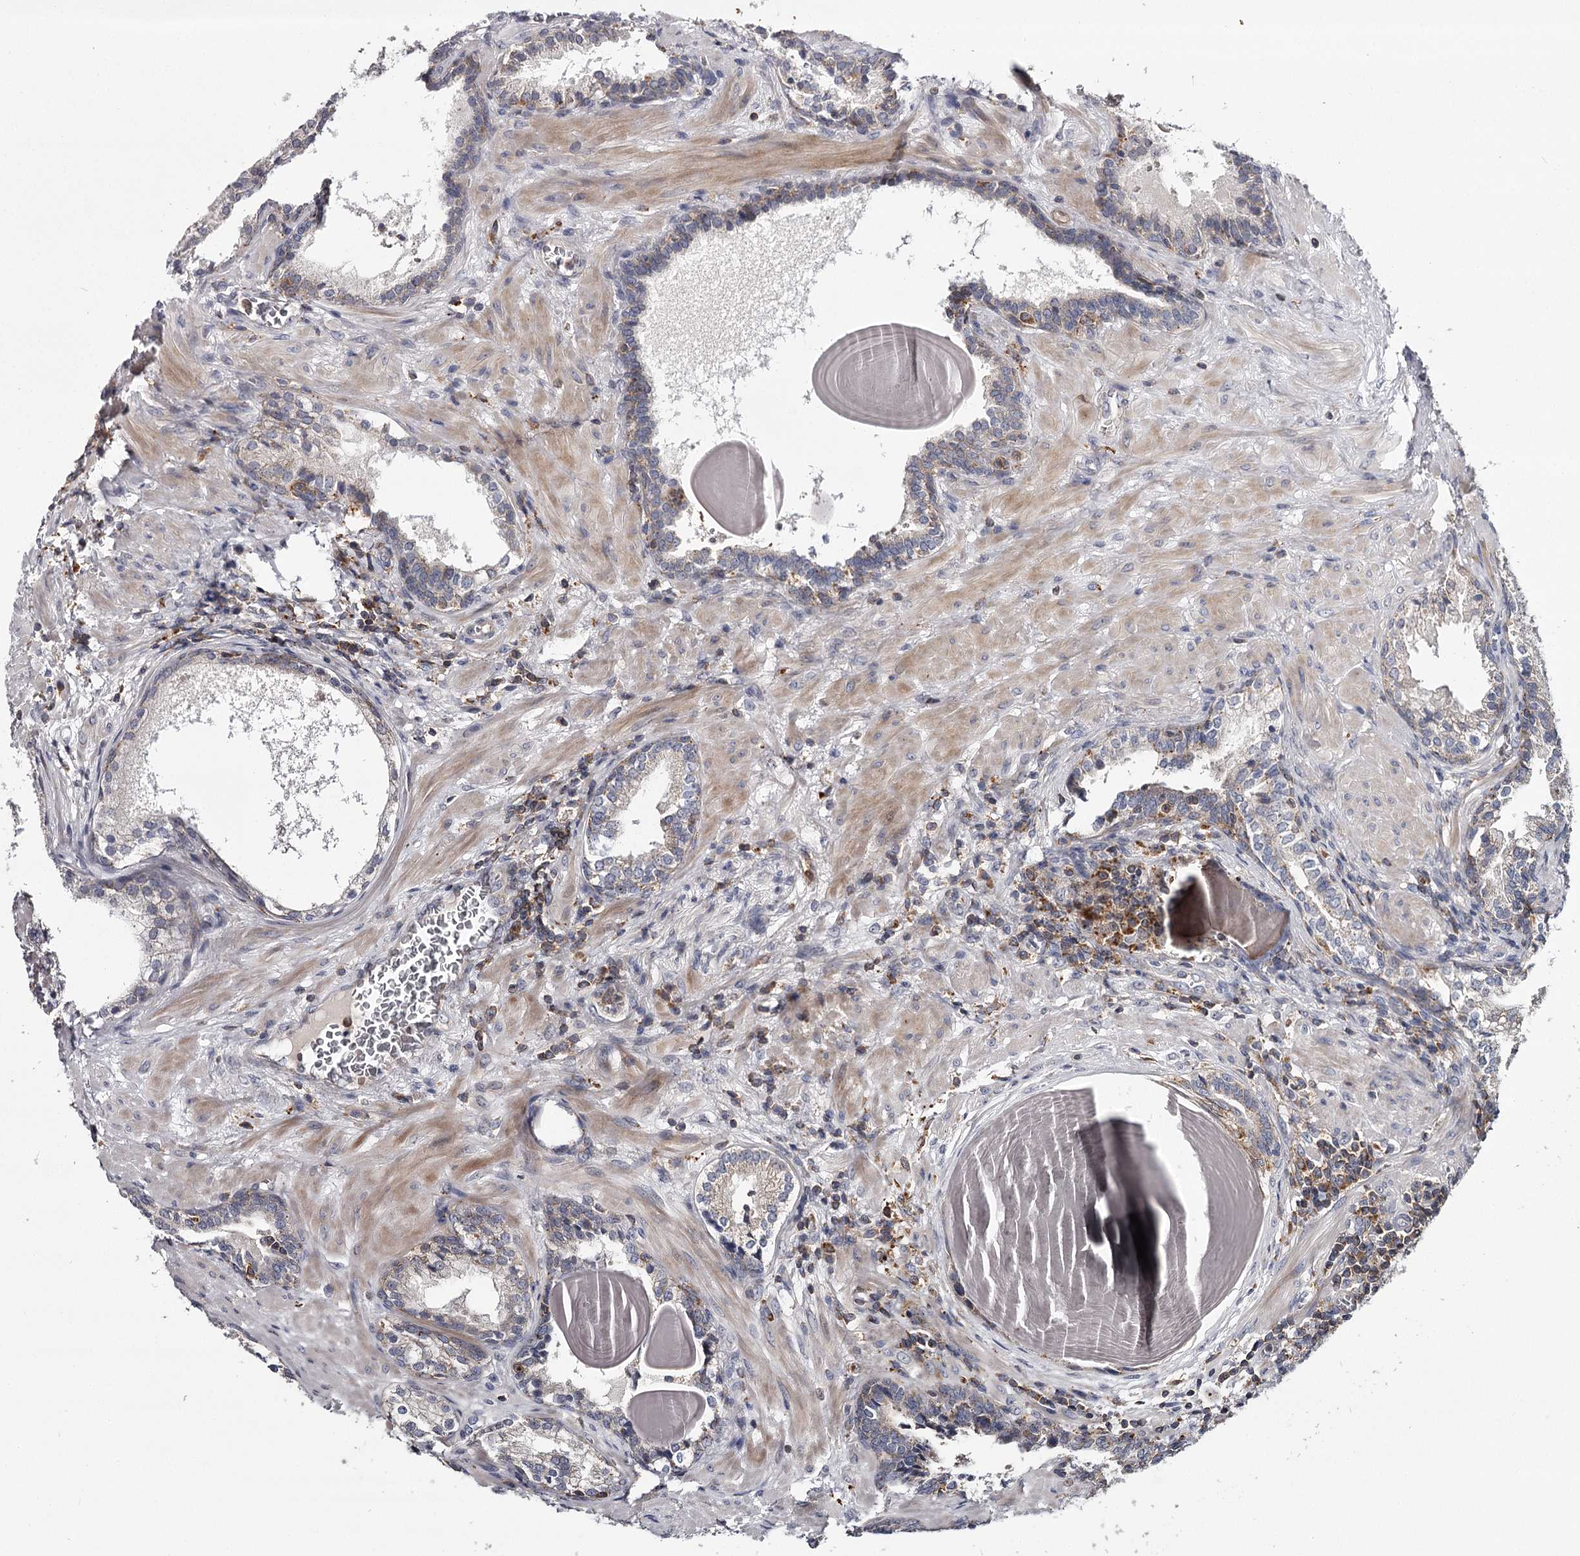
{"staining": {"intensity": "weak", "quantity": ">75%", "location": "cytoplasmic/membranous"}, "tissue": "prostate cancer", "cell_type": "Tumor cells", "image_type": "cancer", "snomed": [{"axis": "morphology", "description": "Adenocarcinoma, Low grade"}, {"axis": "topography", "description": "Prostate"}], "caption": "Protein expression analysis of human low-grade adenocarcinoma (prostate) reveals weak cytoplasmic/membranous expression in about >75% of tumor cells.", "gene": "RASSF6", "patient": {"sex": "male", "age": 60}}